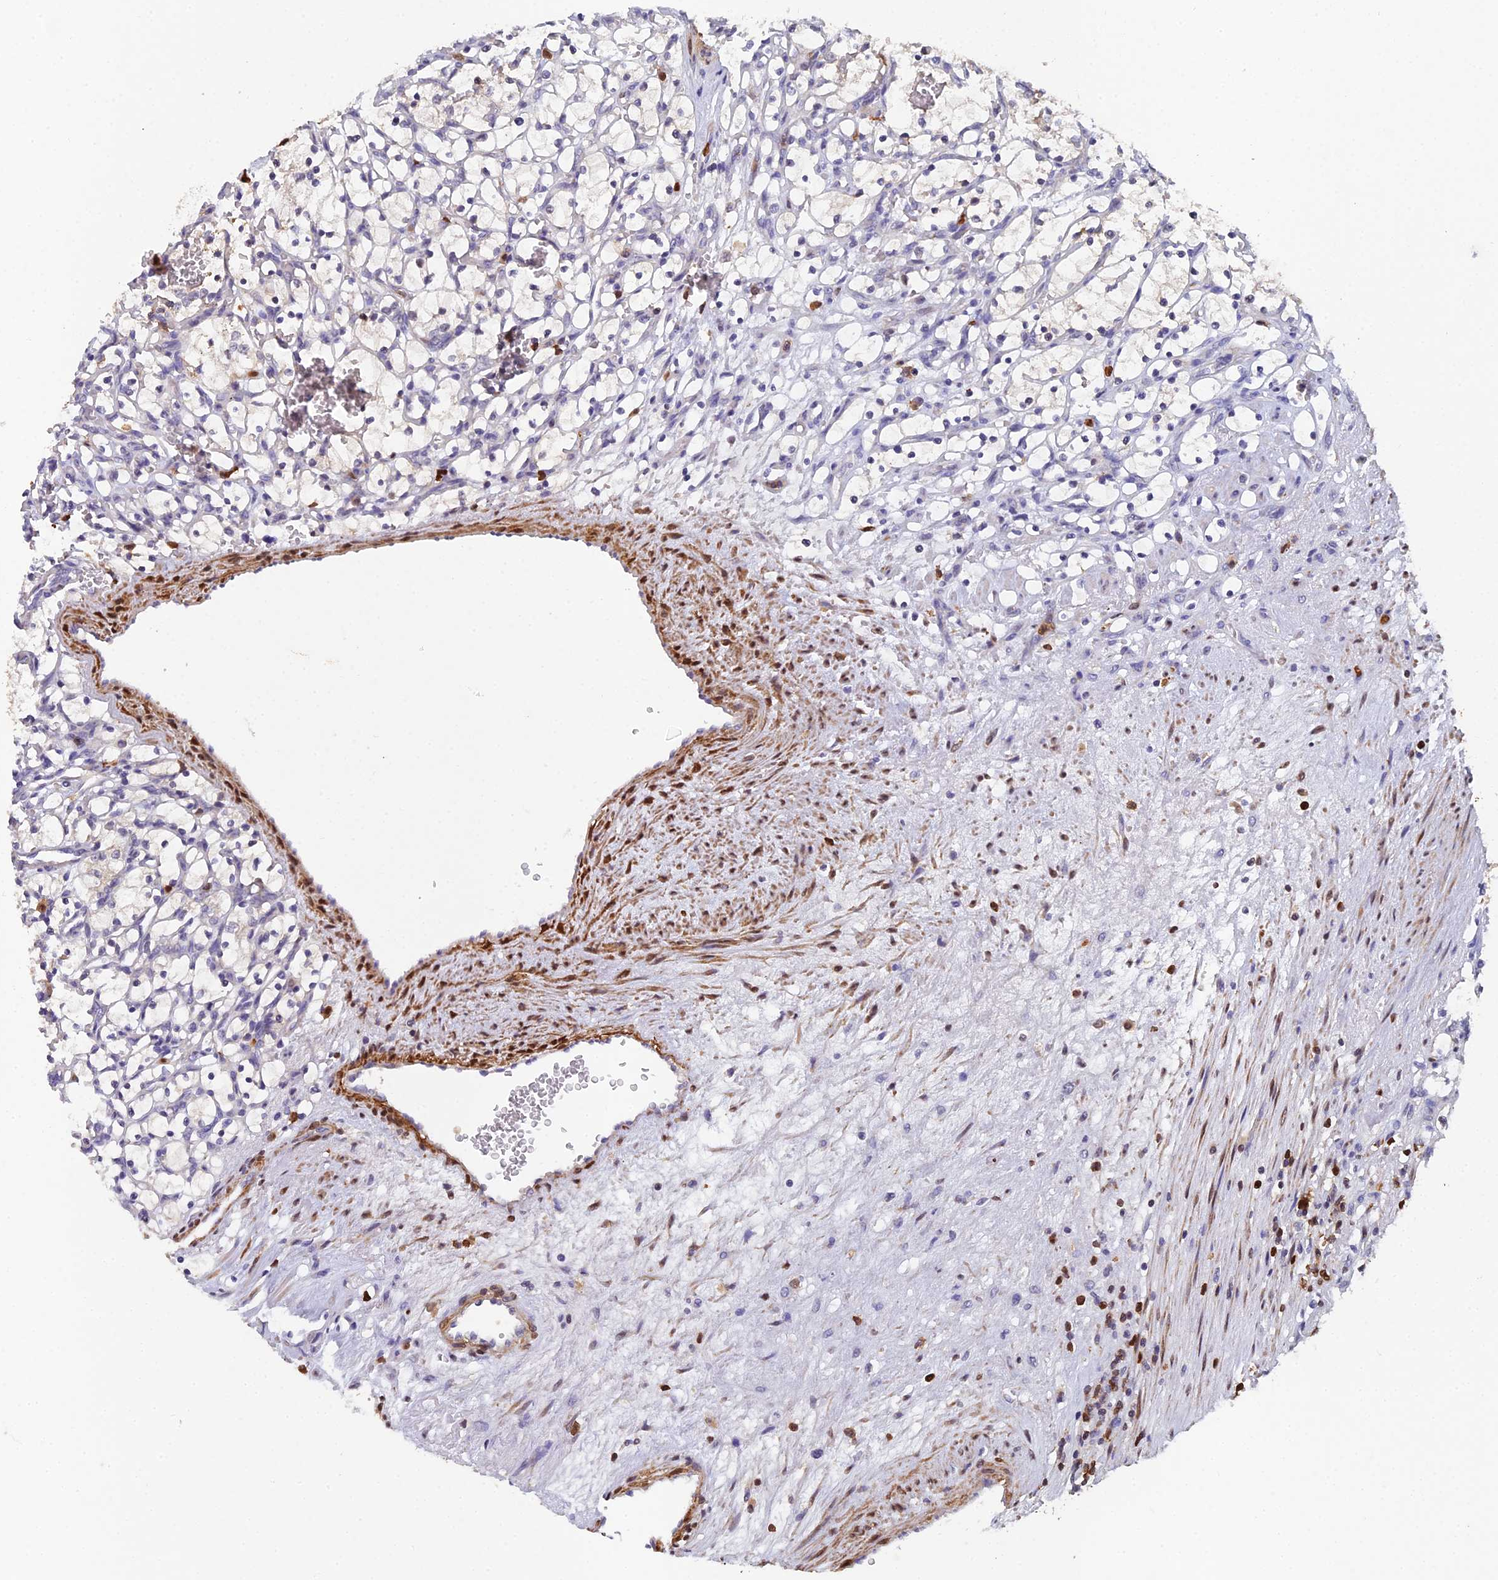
{"staining": {"intensity": "negative", "quantity": "none", "location": "none"}, "tissue": "renal cancer", "cell_type": "Tumor cells", "image_type": "cancer", "snomed": [{"axis": "morphology", "description": "Adenocarcinoma, NOS"}, {"axis": "topography", "description": "Kidney"}], "caption": "The IHC image has no significant positivity in tumor cells of adenocarcinoma (renal) tissue.", "gene": "GALK2", "patient": {"sex": "female", "age": 69}}